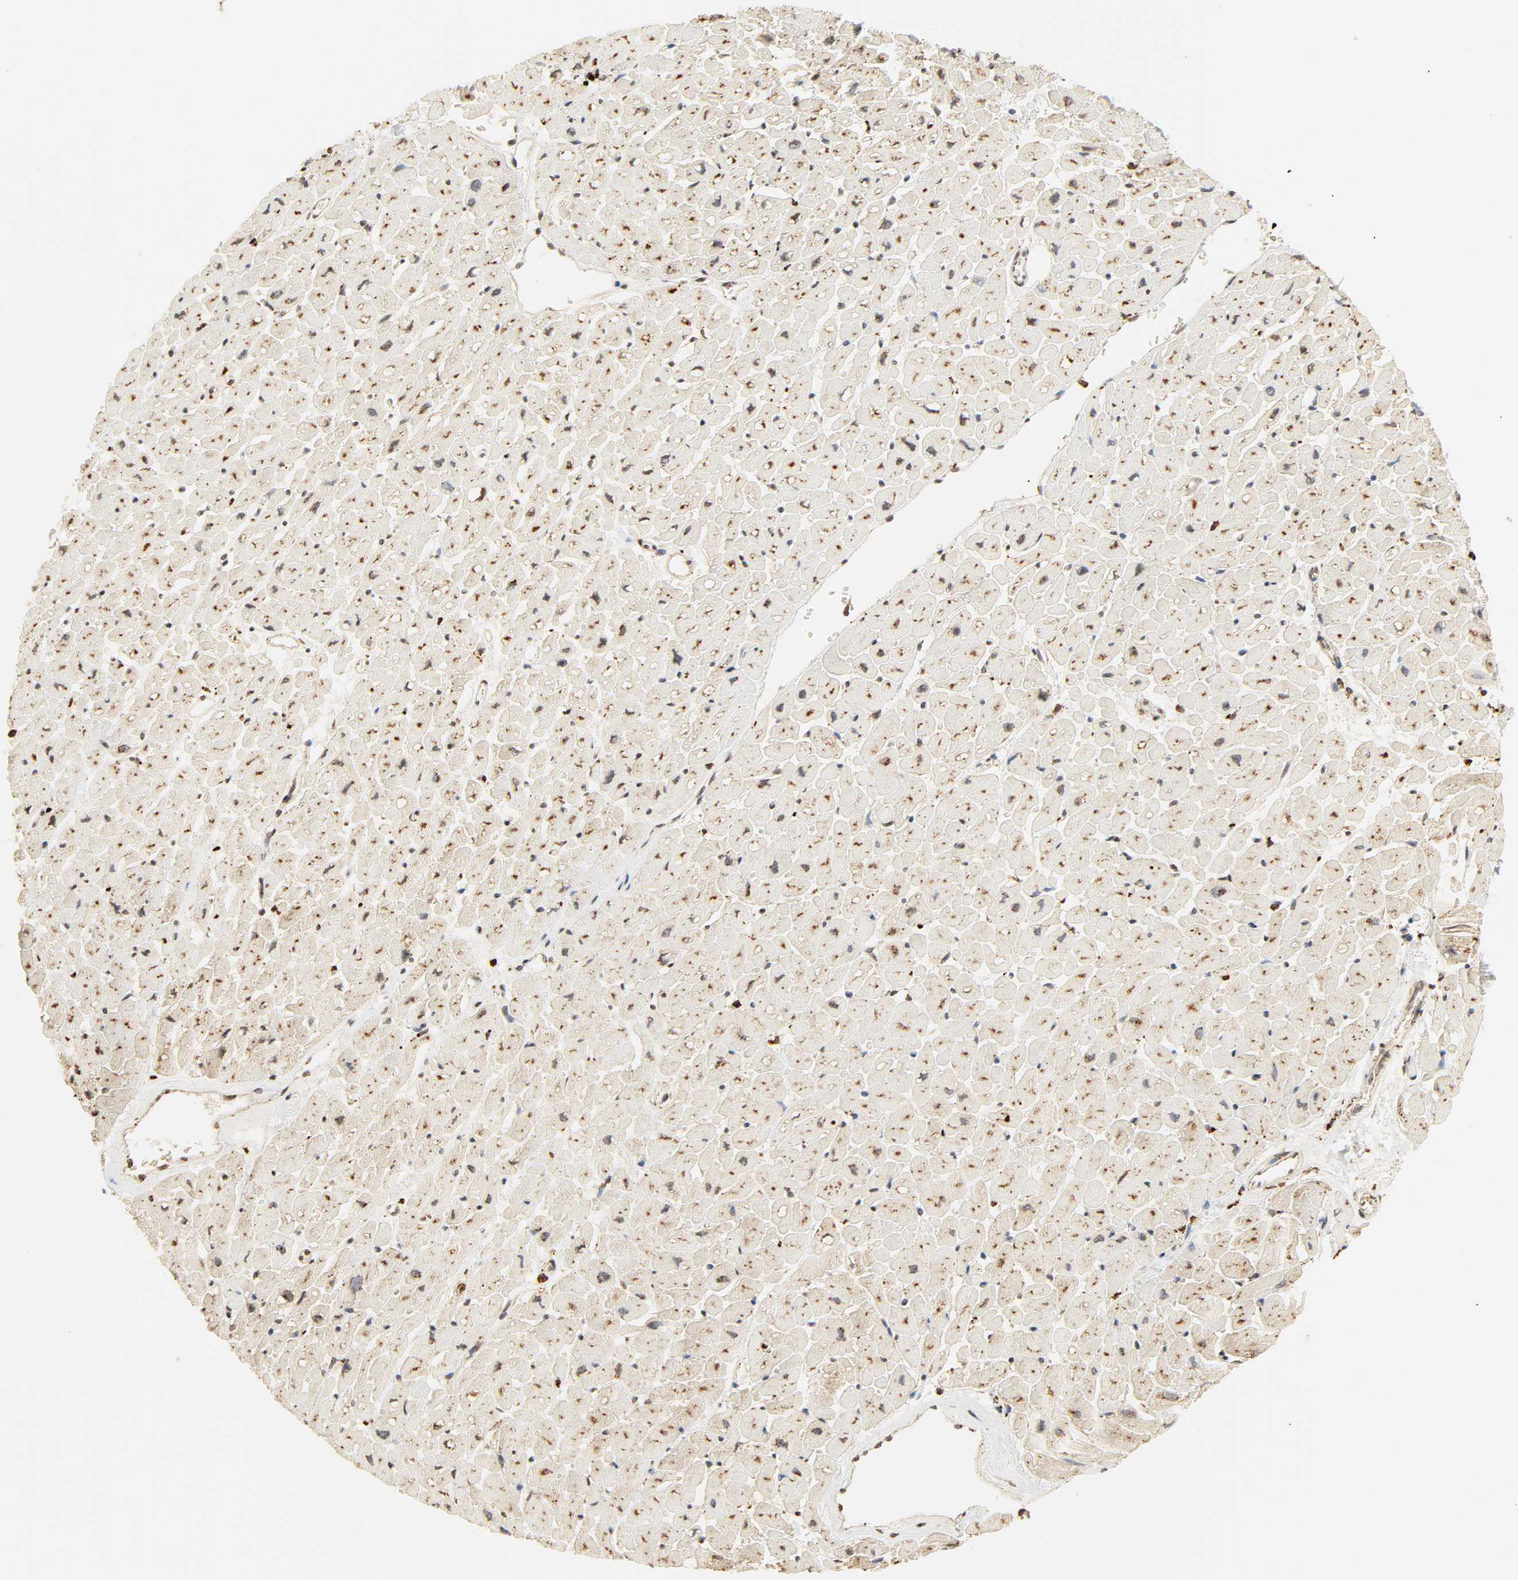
{"staining": {"intensity": "strong", "quantity": ">75%", "location": "cytoplasmic/membranous"}, "tissue": "heart muscle", "cell_type": "Cardiomyocytes", "image_type": "normal", "snomed": [{"axis": "morphology", "description": "Normal tissue, NOS"}, {"axis": "topography", "description": "Heart"}], "caption": "Protein expression analysis of unremarkable human heart muscle reveals strong cytoplasmic/membranous positivity in approximately >75% of cardiomyocytes. The staining was performed using DAB (3,3'-diaminobenzidine) to visualize the protein expression in brown, while the nuclei were stained in blue with hematoxylin (Magnification: 20x).", "gene": "PSAP", "patient": {"sex": "male", "age": 45}}